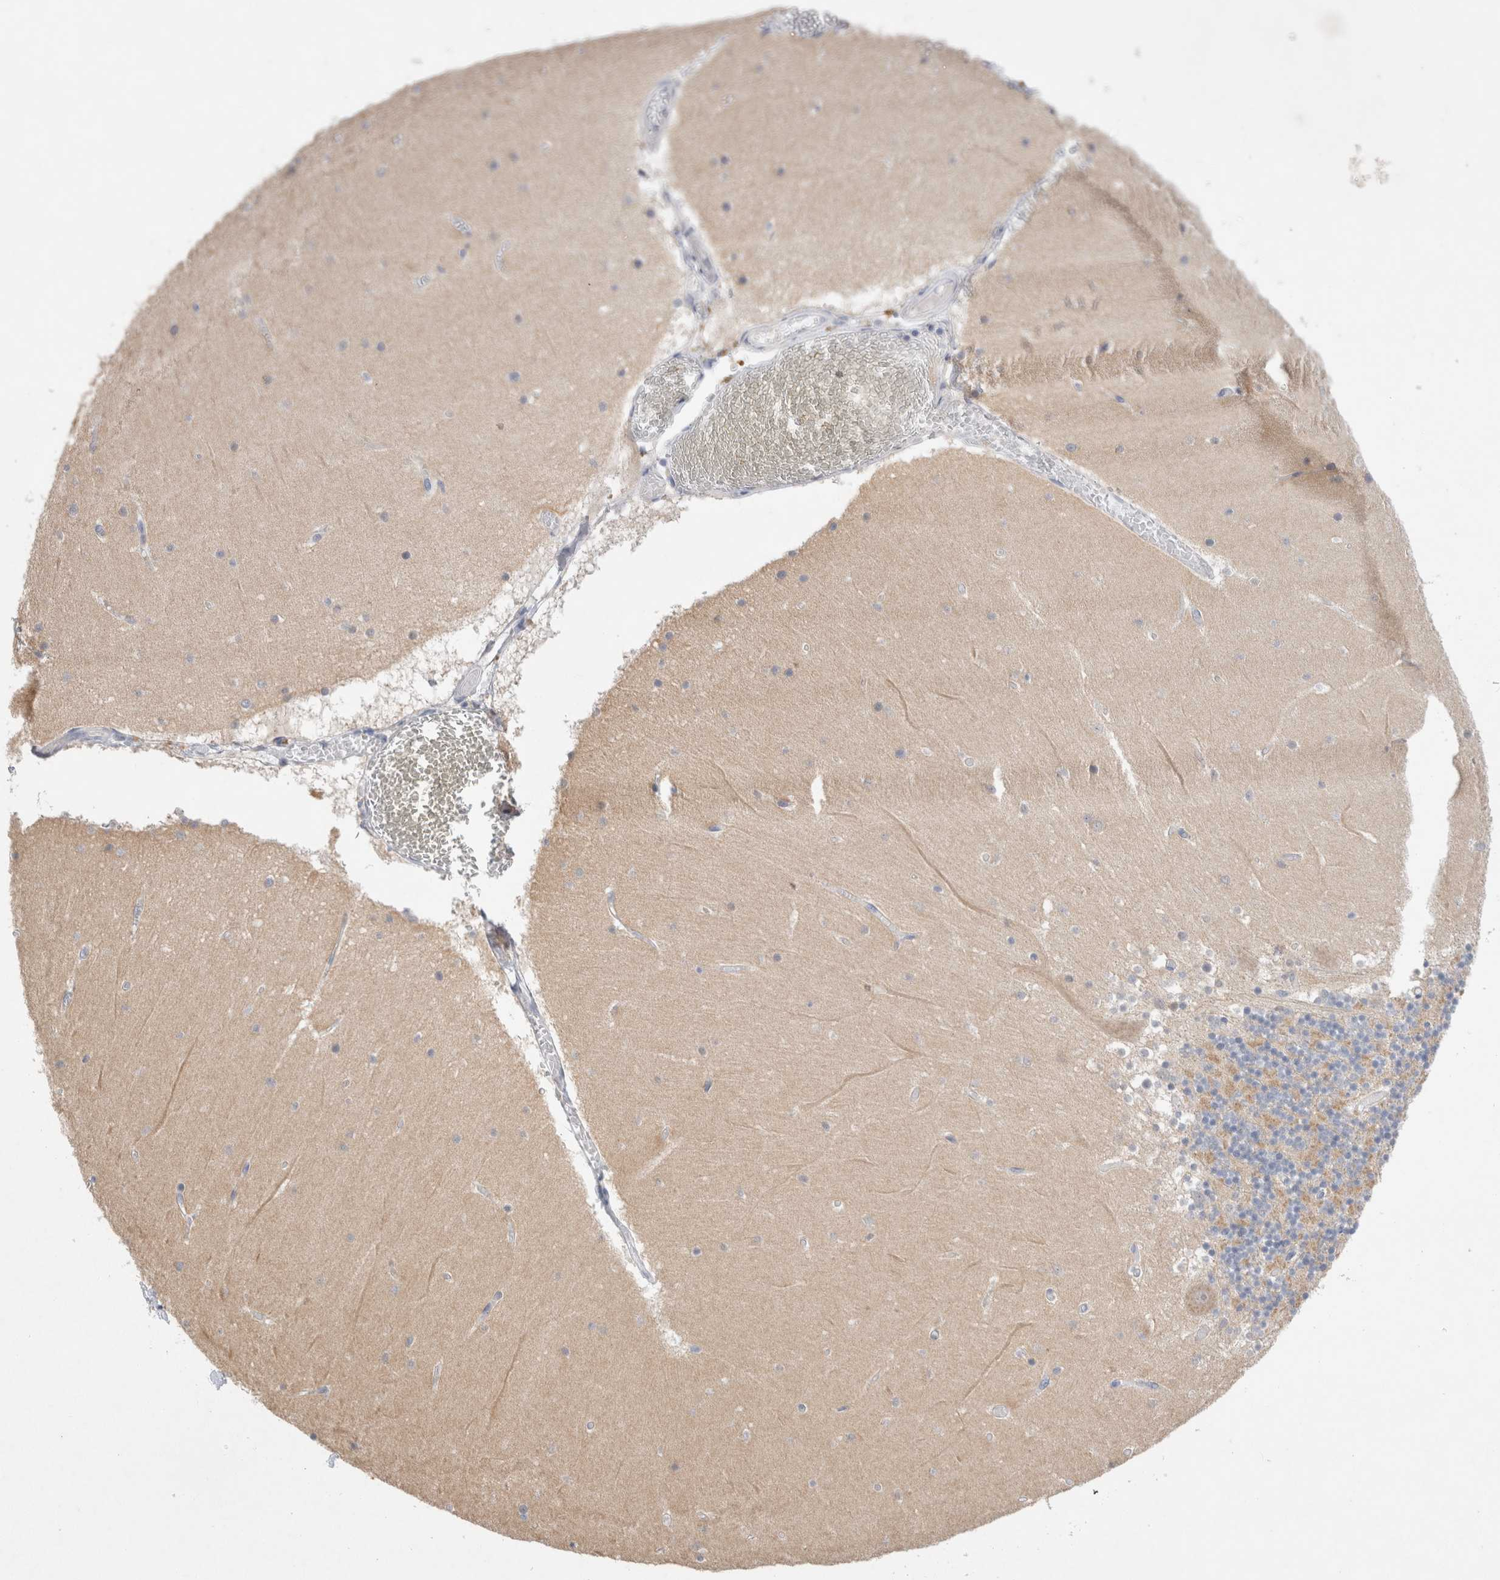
{"staining": {"intensity": "weak", "quantity": ">75%", "location": "cytoplasmic/membranous"}, "tissue": "cerebellum", "cell_type": "Cells in granular layer", "image_type": "normal", "snomed": [{"axis": "morphology", "description": "Normal tissue, NOS"}, {"axis": "topography", "description": "Cerebellum"}], "caption": "A photomicrograph of cerebellum stained for a protein exhibits weak cytoplasmic/membranous brown staining in cells in granular layer.", "gene": "GAS1", "patient": {"sex": "female", "age": 28}}